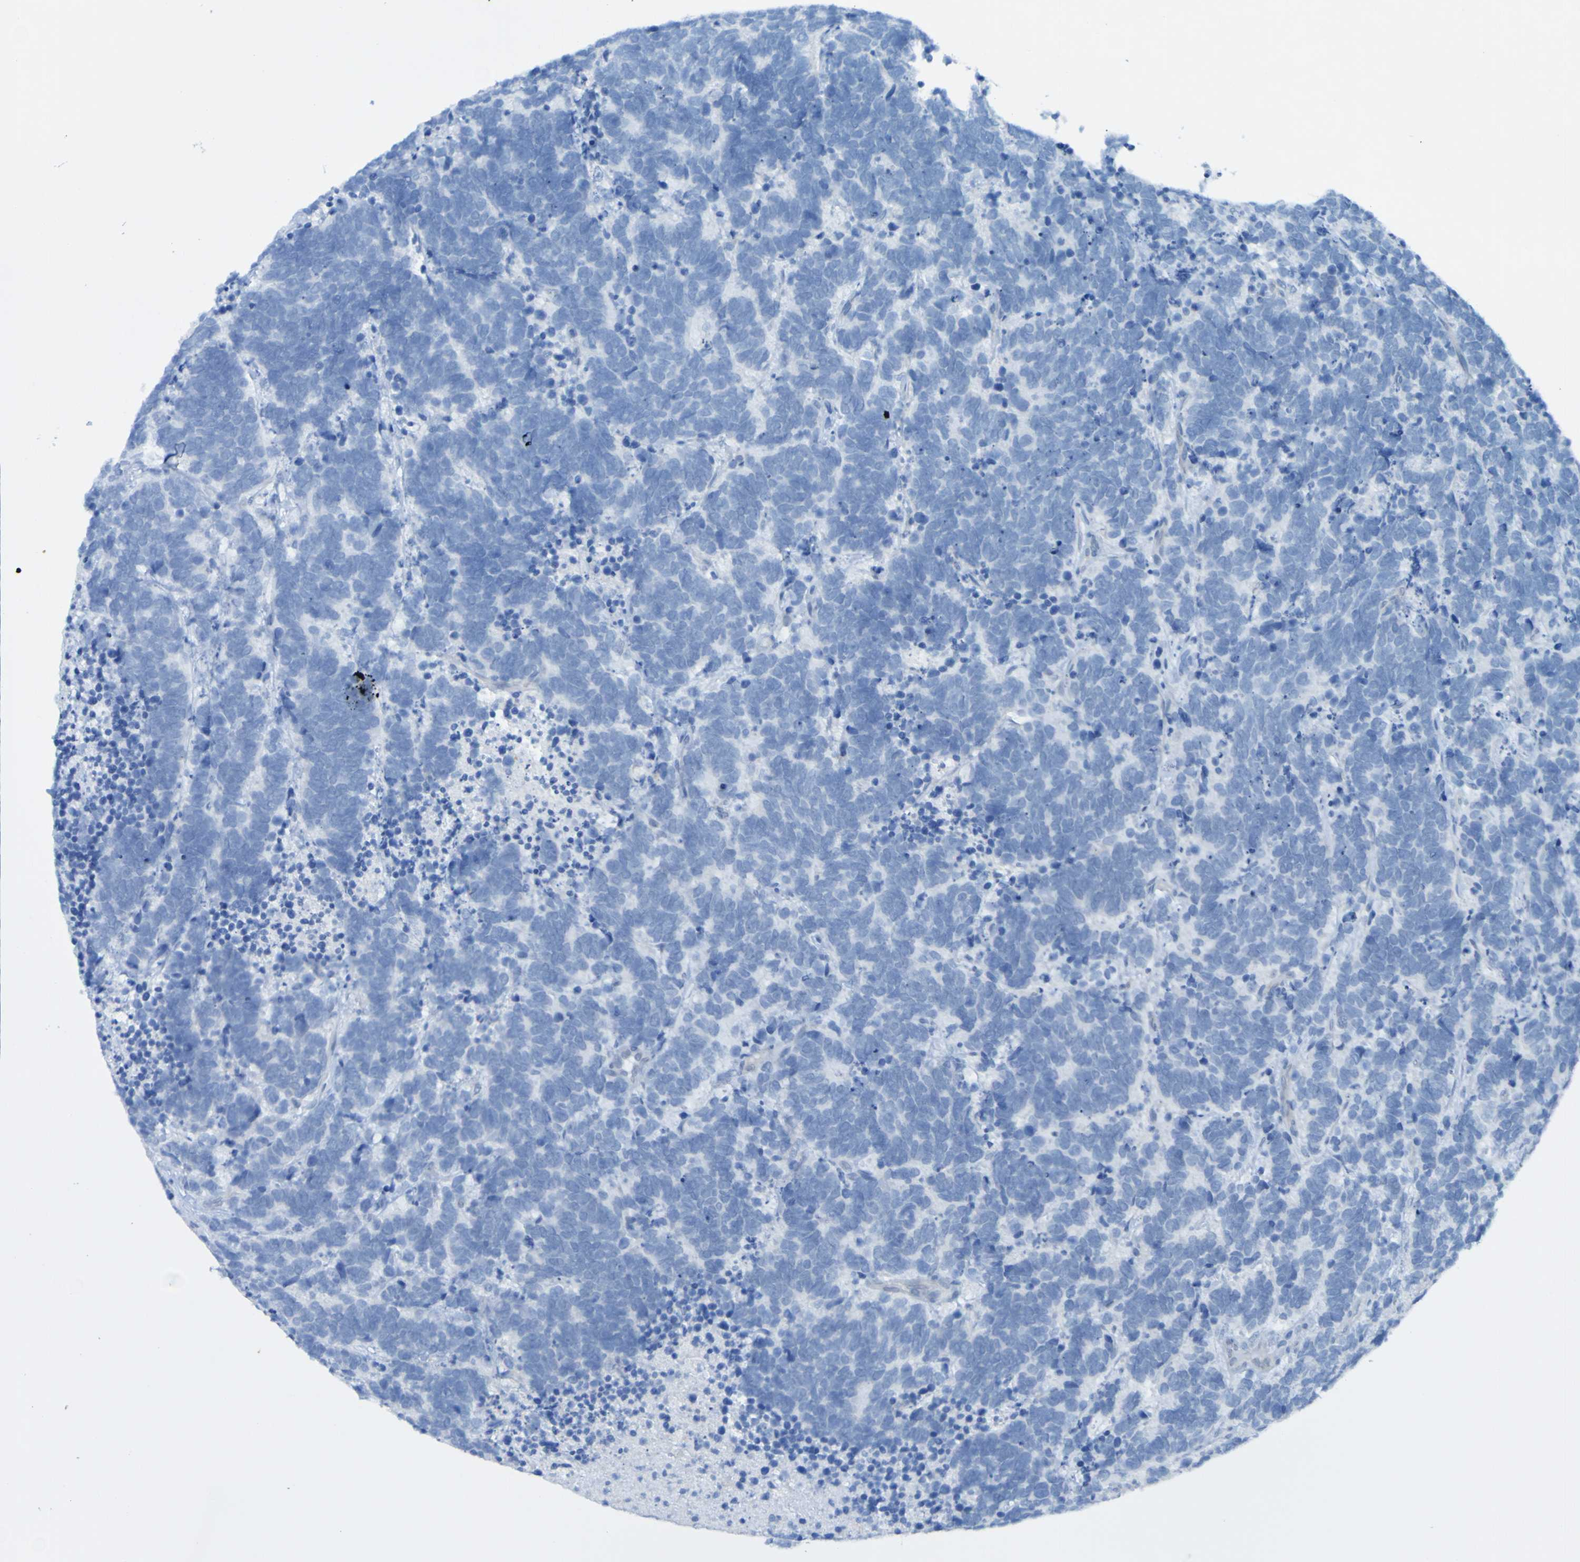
{"staining": {"intensity": "negative", "quantity": "none", "location": "none"}, "tissue": "carcinoid", "cell_type": "Tumor cells", "image_type": "cancer", "snomed": [{"axis": "morphology", "description": "Carcinoma, NOS"}, {"axis": "morphology", "description": "Carcinoid, malignant, NOS"}, {"axis": "topography", "description": "Urinary bladder"}], "caption": "Histopathology image shows no protein staining in tumor cells of carcinoma tissue.", "gene": "ACMSD", "patient": {"sex": "male", "age": 57}}